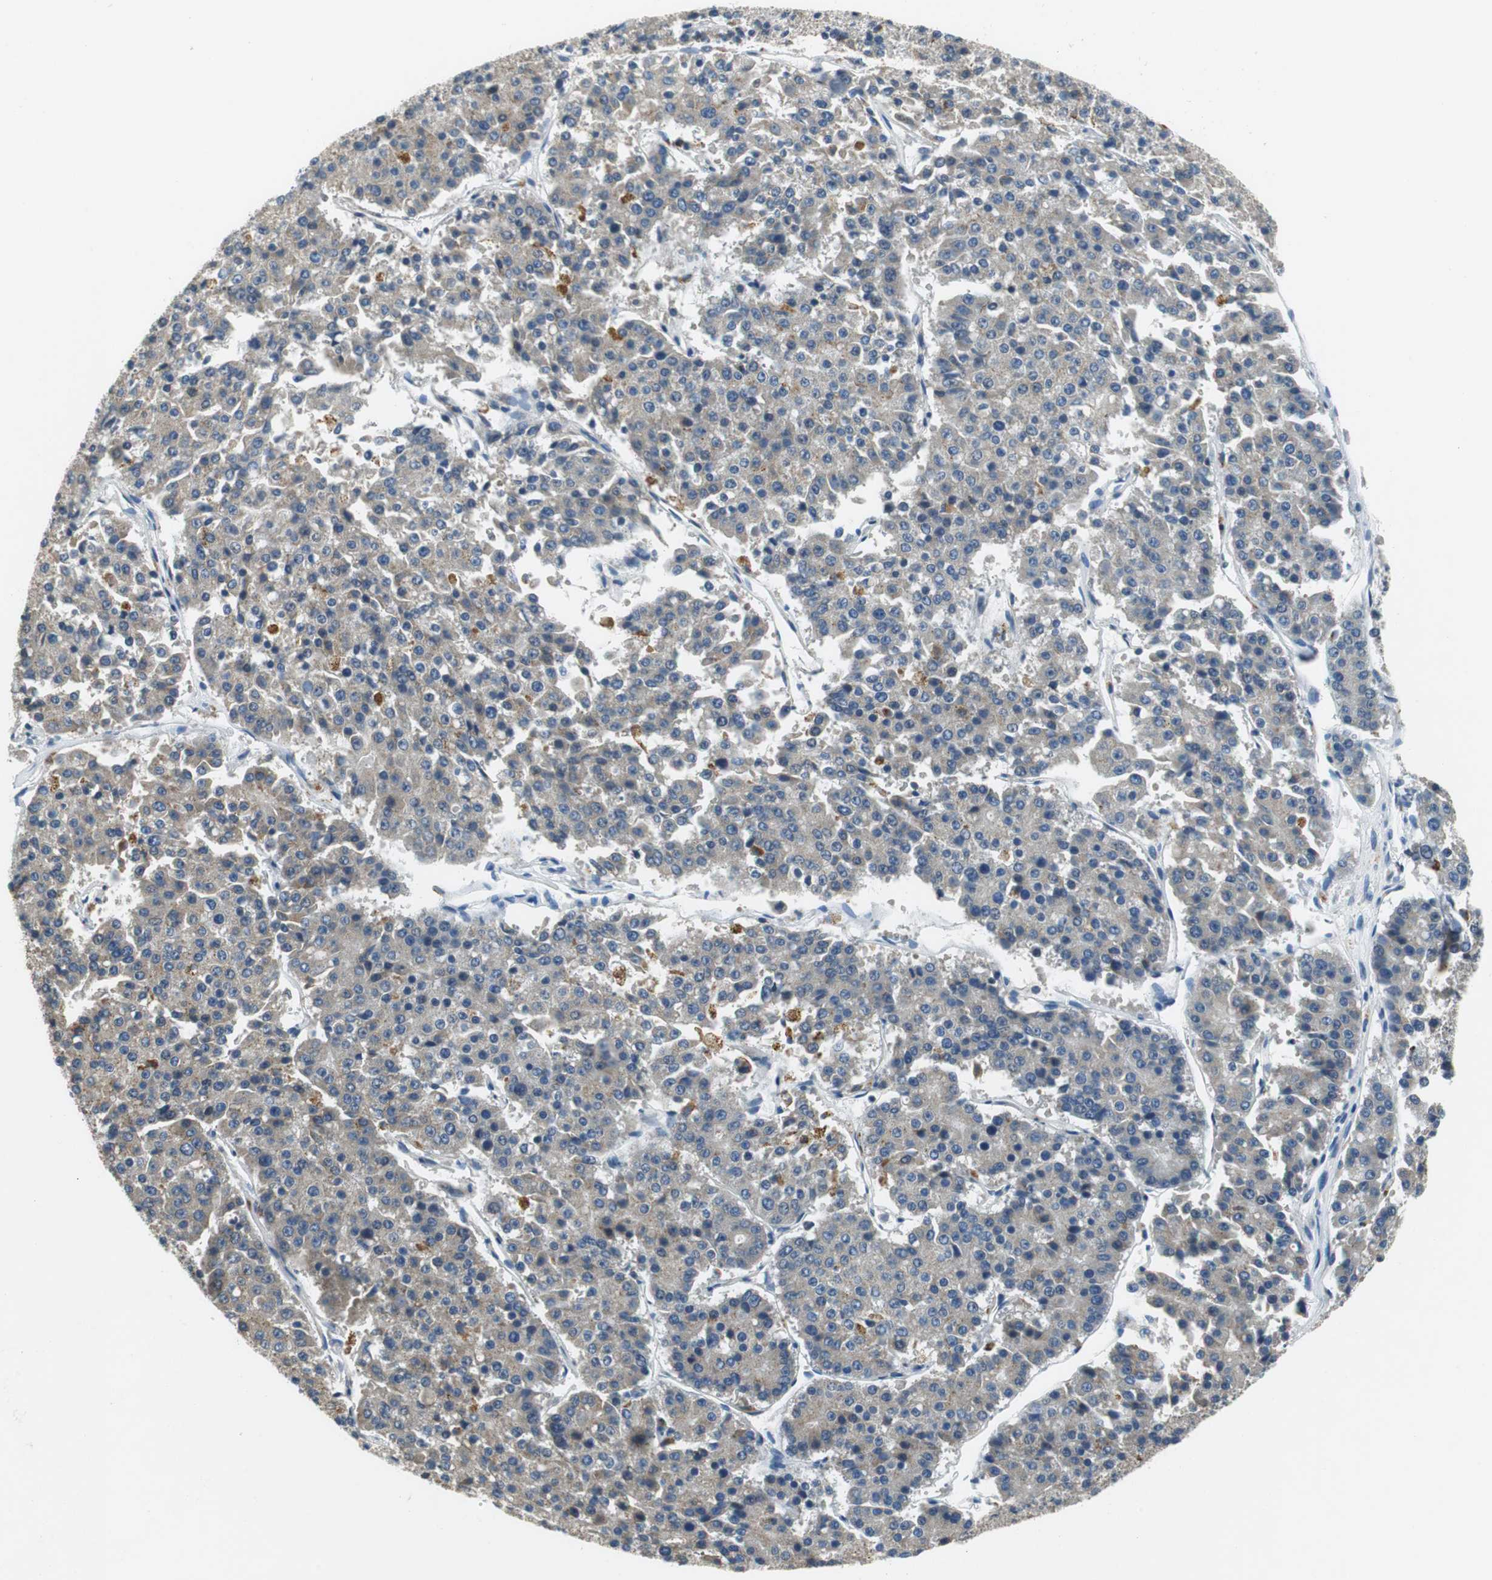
{"staining": {"intensity": "weak", "quantity": "25%-75%", "location": "cytoplasmic/membranous"}, "tissue": "pancreatic cancer", "cell_type": "Tumor cells", "image_type": "cancer", "snomed": [{"axis": "morphology", "description": "Adenocarcinoma, NOS"}, {"axis": "topography", "description": "Pancreas"}], "caption": "Immunohistochemical staining of pancreatic cancer displays weak cytoplasmic/membranous protein positivity in approximately 25%-75% of tumor cells. (Stains: DAB (3,3'-diaminobenzidine) in brown, nuclei in blue, Microscopy: brightfield microscopy at high magnification).", "gene": "FADS2", "patient": {"sex": "male", "age": 50}}